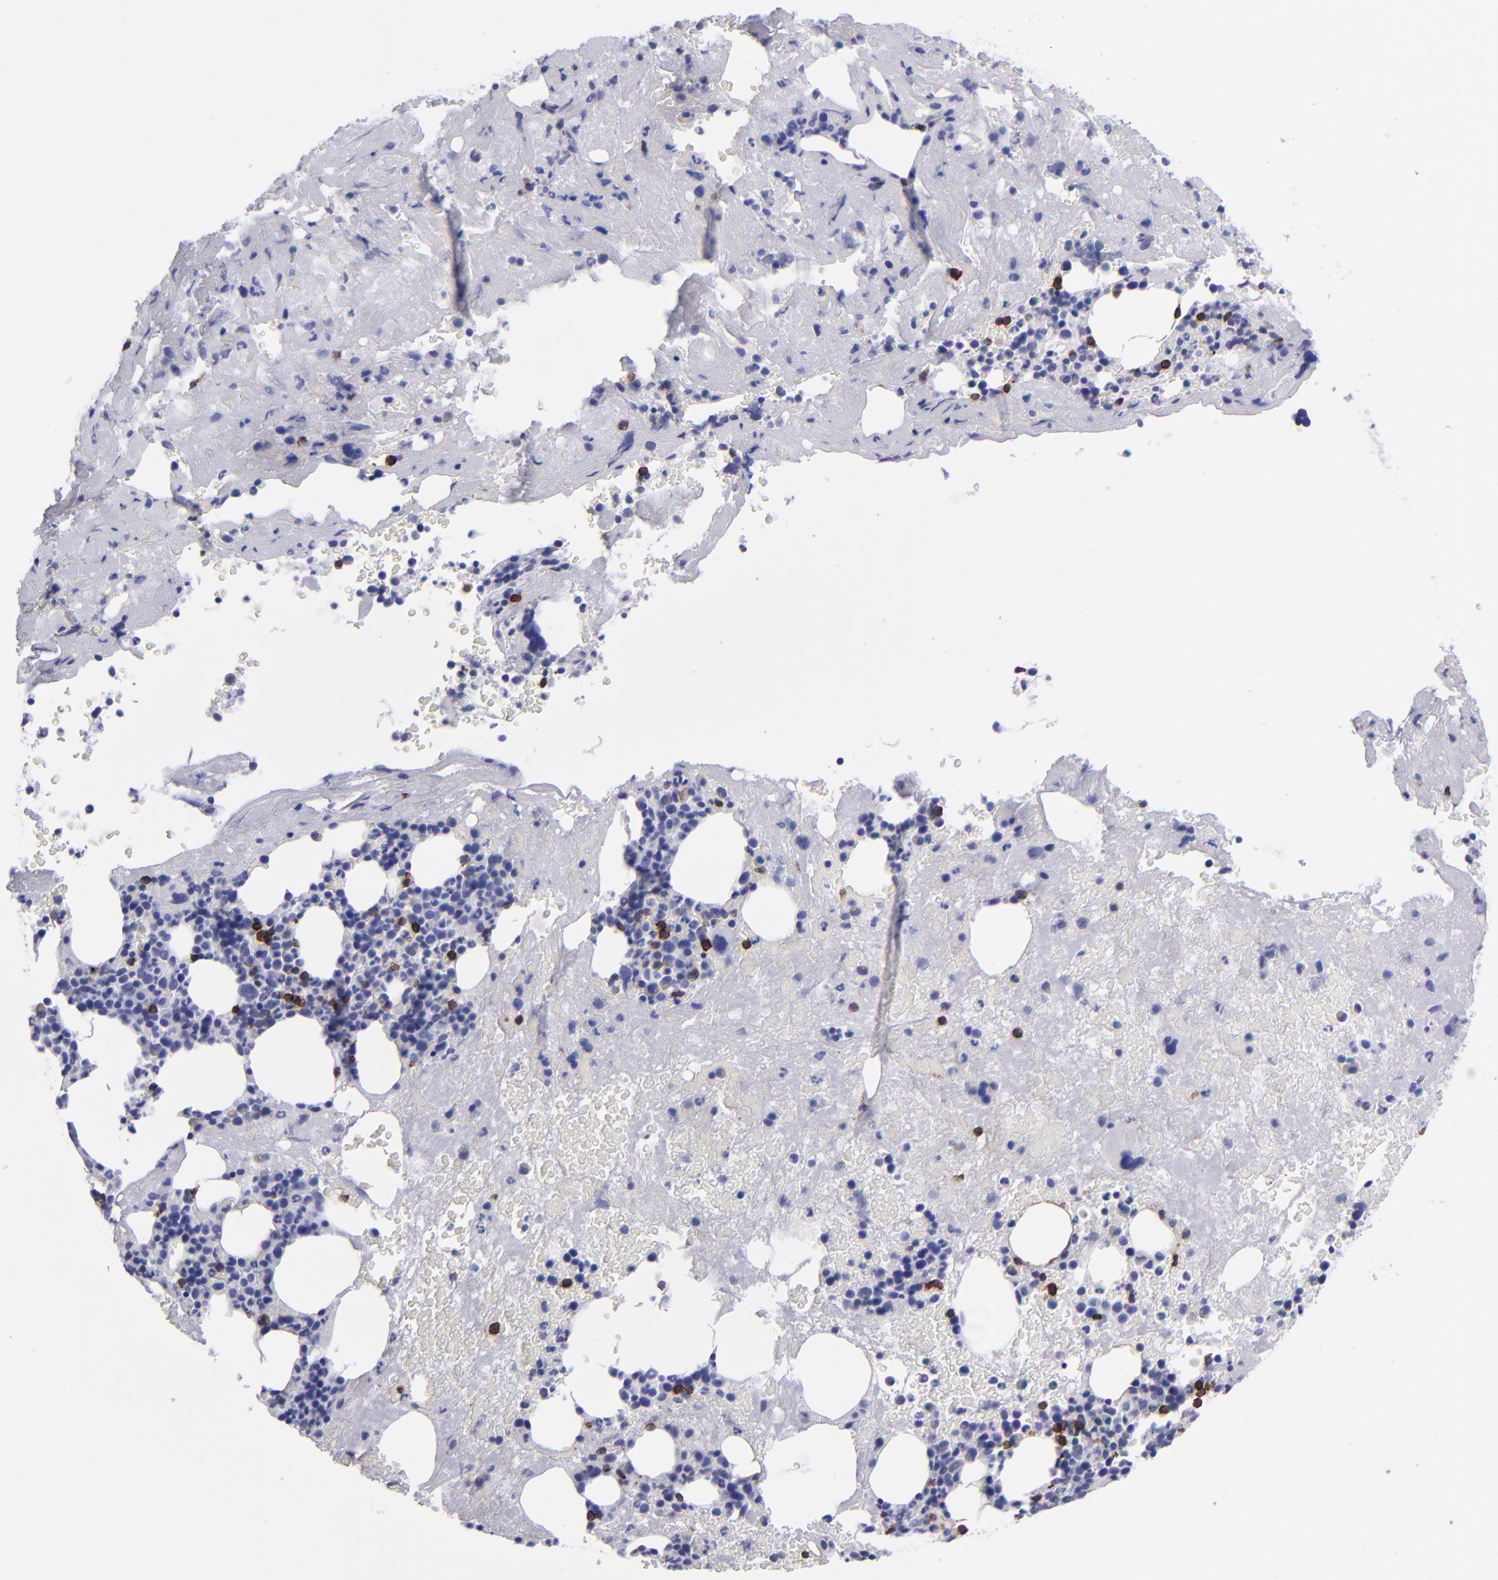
{"staining": {"intensity": "moderate", "quantity": "25%-75%", "location": "cytoplasmic/membranous"}, "tissue": "bone marrow", "cell_type": "Hematopoietic cells", "image_type": "normal", "snomed": [{"axis": "morphology", "description": "Normal tissue, NOS"}, {"axis": "topography", "description": "Bone marrow"}], "caption": "Immunohistochemistry (IHC) (DAB (3,3'-diaminobenzidine)) staining of benign bone marrow shows moderate cytoplasmic/membranous protein expression in approximately 25%-75% of hematopoietic cells.", "gene": "CD6", "patient": {"sex": "male", "age": 76}}